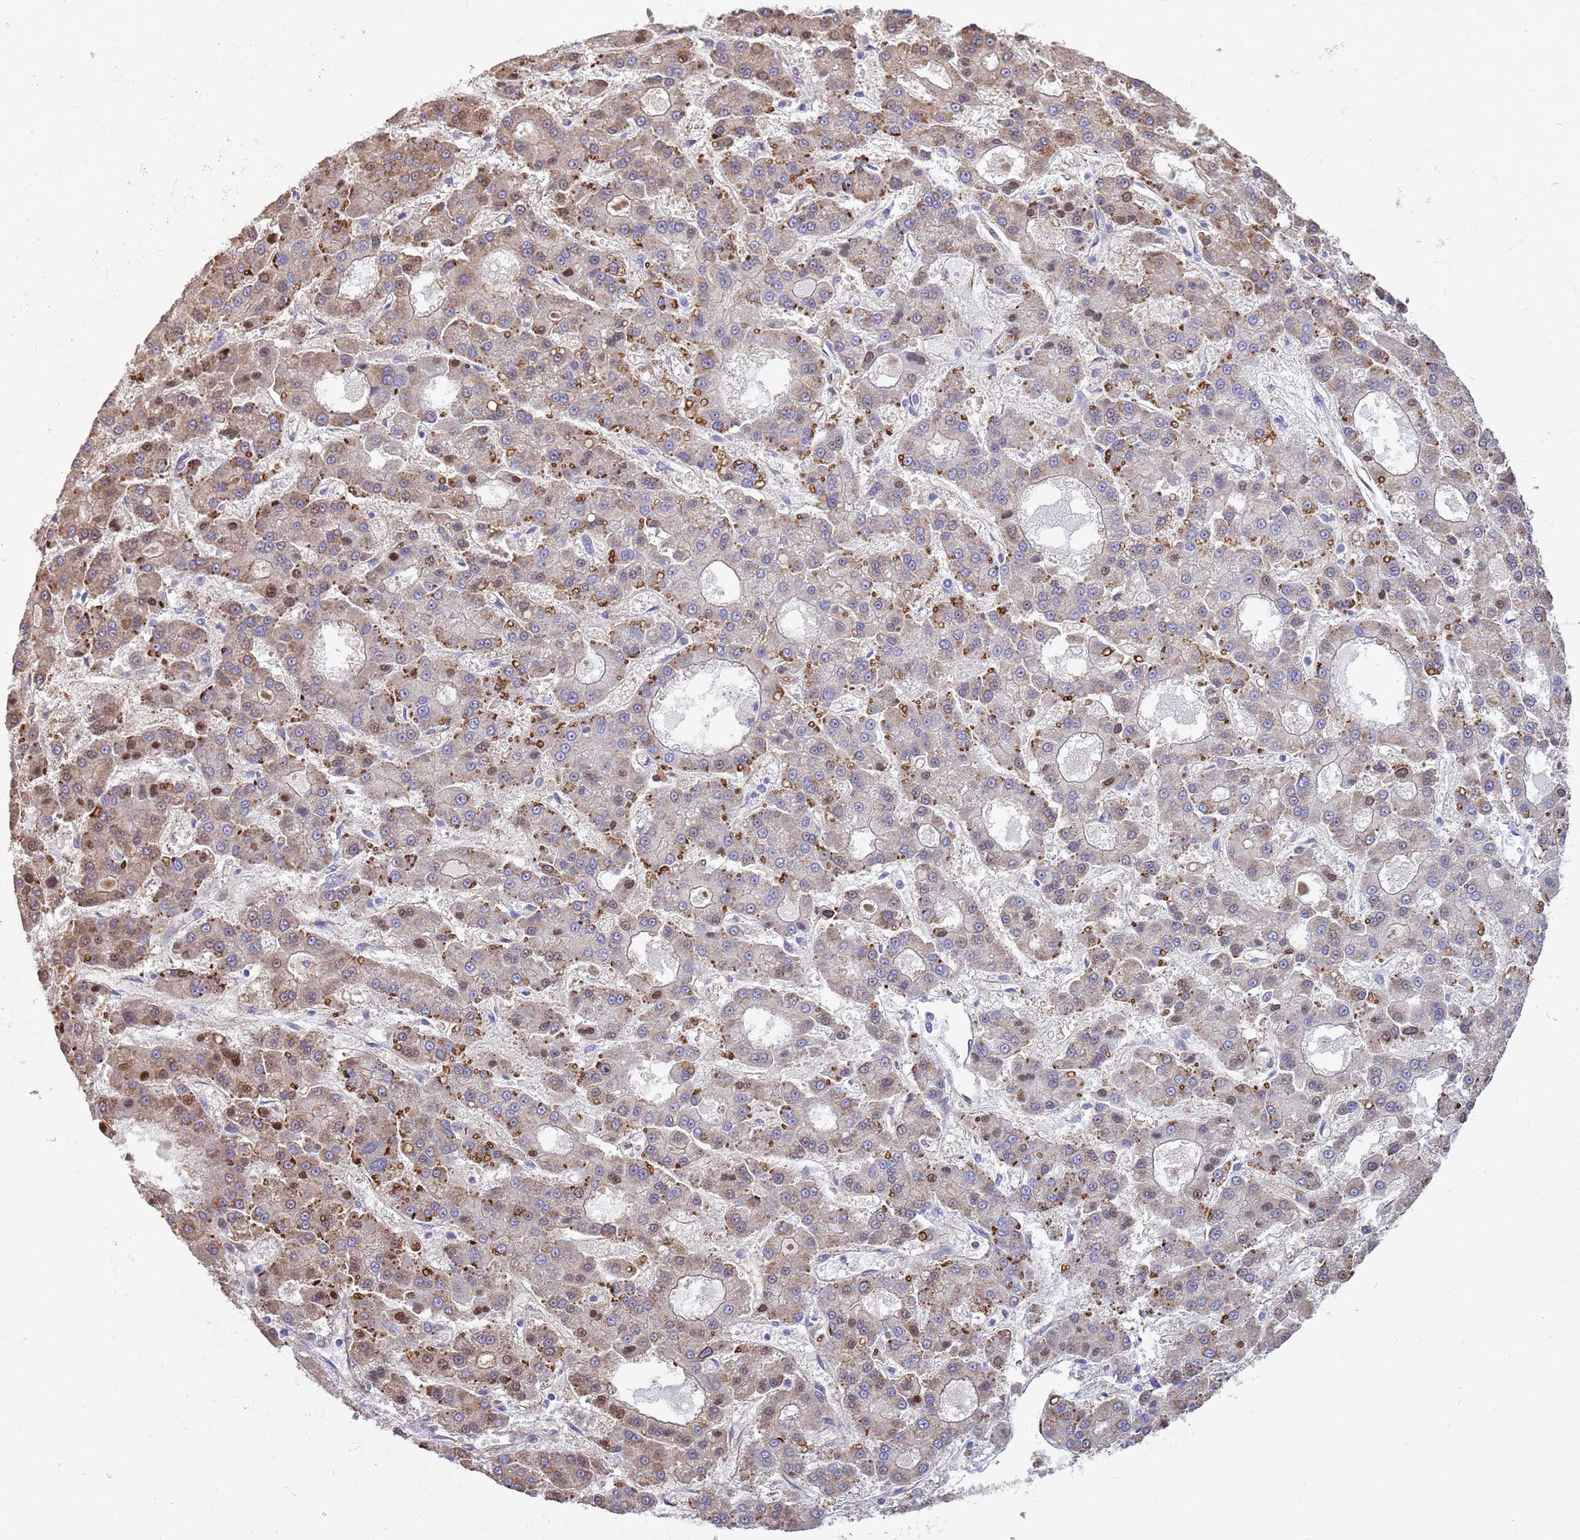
{"staining": {"intensity": "moderate", "quantity": ">75%", "location": "cytoplasmic/membranous"}, "tissue": "liver cancer", "cell_type": "Tumor cells", "image_type": "cancer", "snomed": [{"axis": "morphology", "description": "Carcinoma, Hepatocellular, NOS"}, {"axis": "topography", "description": "Liver"}], "caption": "Protein analysis of liver cancer tissue displays moderate cytoplasmic/membranous staining in about >75% of tumor cells.", "gene": "ZDHHC1", "patient": {"sex": "male", "age": 70}}